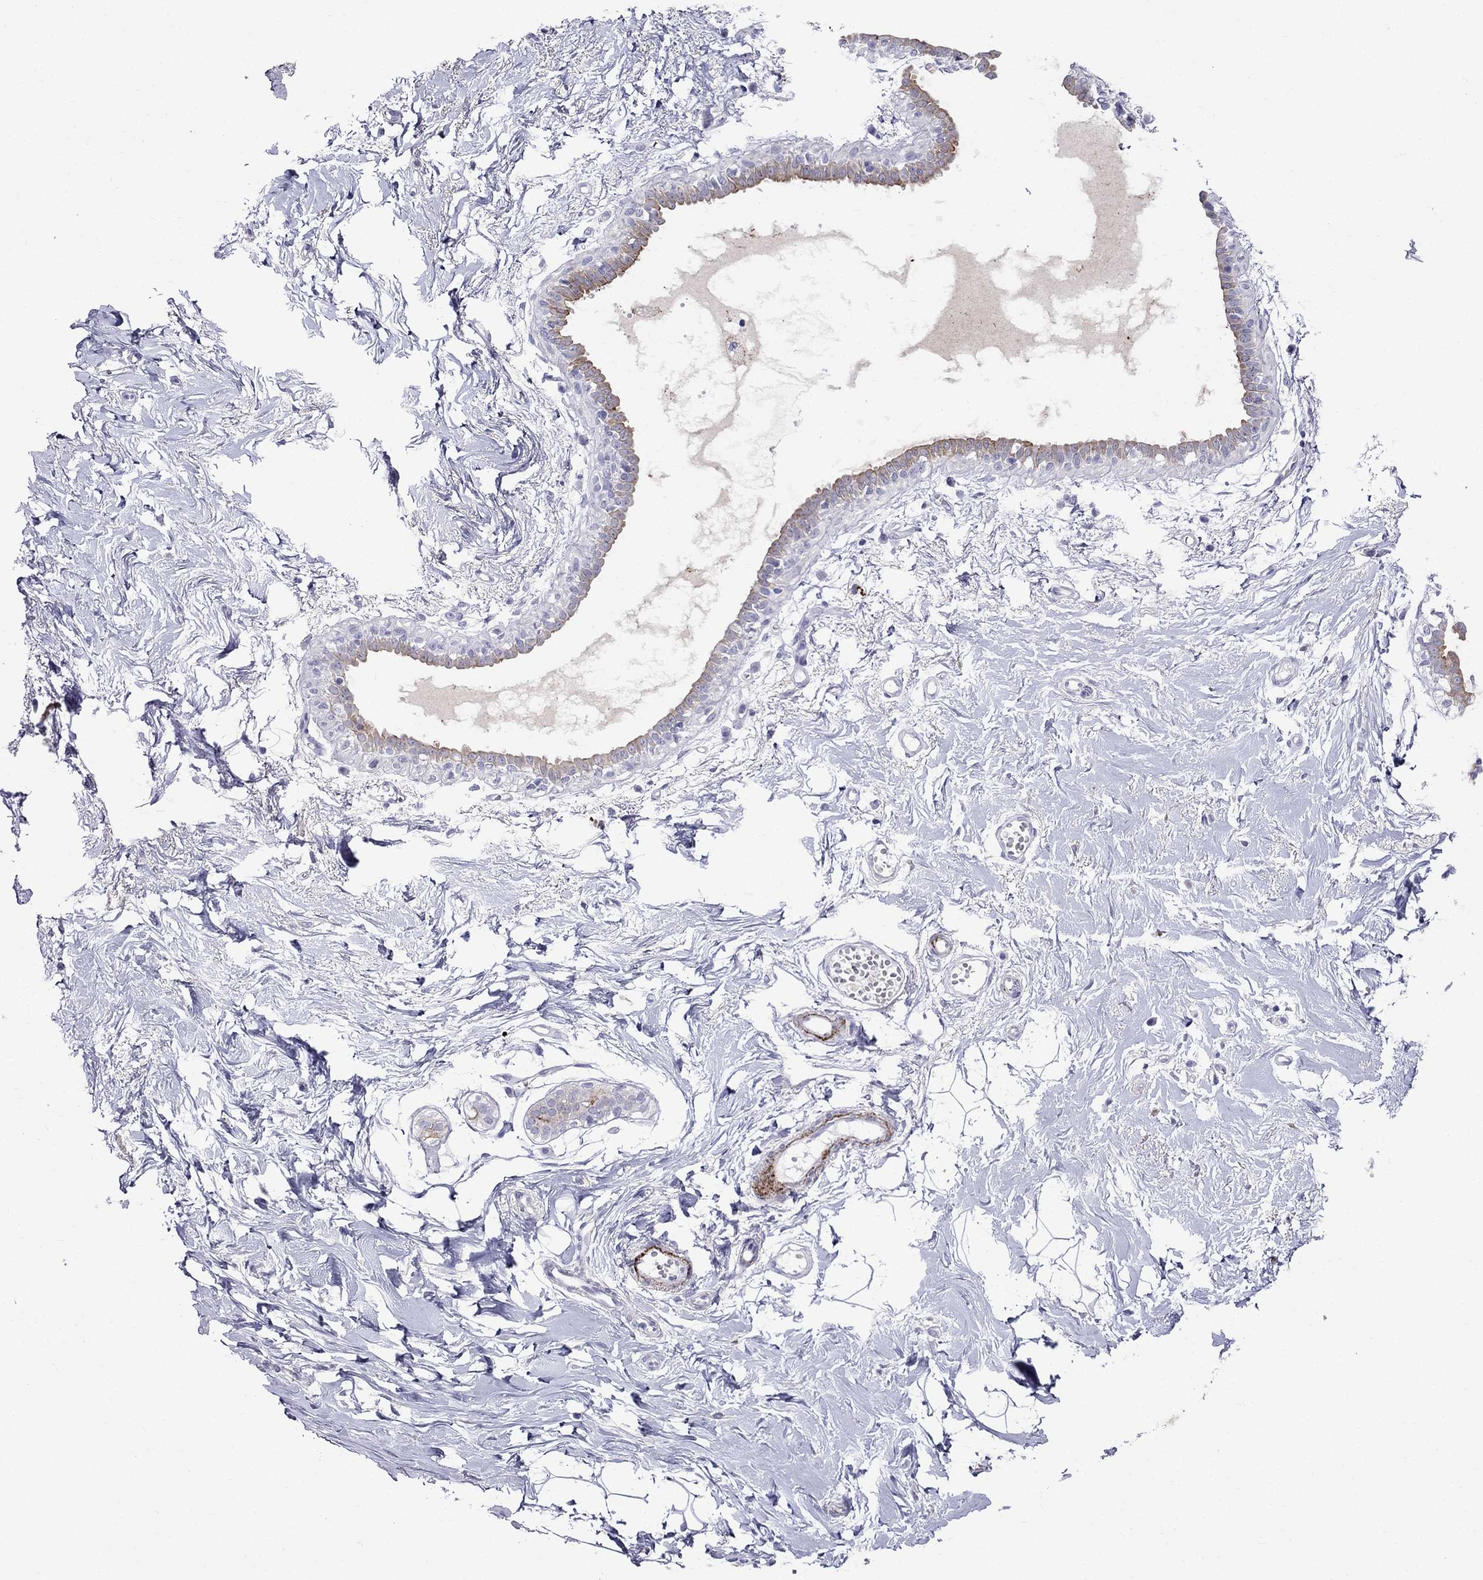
{"staining": {"intensity": "negative", "quantity": "none", "location": "none"}, "tissue": "breast", "cell_type": "Adipocytes", "image_type": "normal", "snomed": [{"axis": "morphology", "description": "Normal tissue, NOS"}, {"axis": "topography", "description": "Breast"}], "caption": "Immunohistochemistry (IHC) of normal breast shows no staining in adipocytes.", "gene": "MGP", "patient": {"sex": "female", "age": 49}}